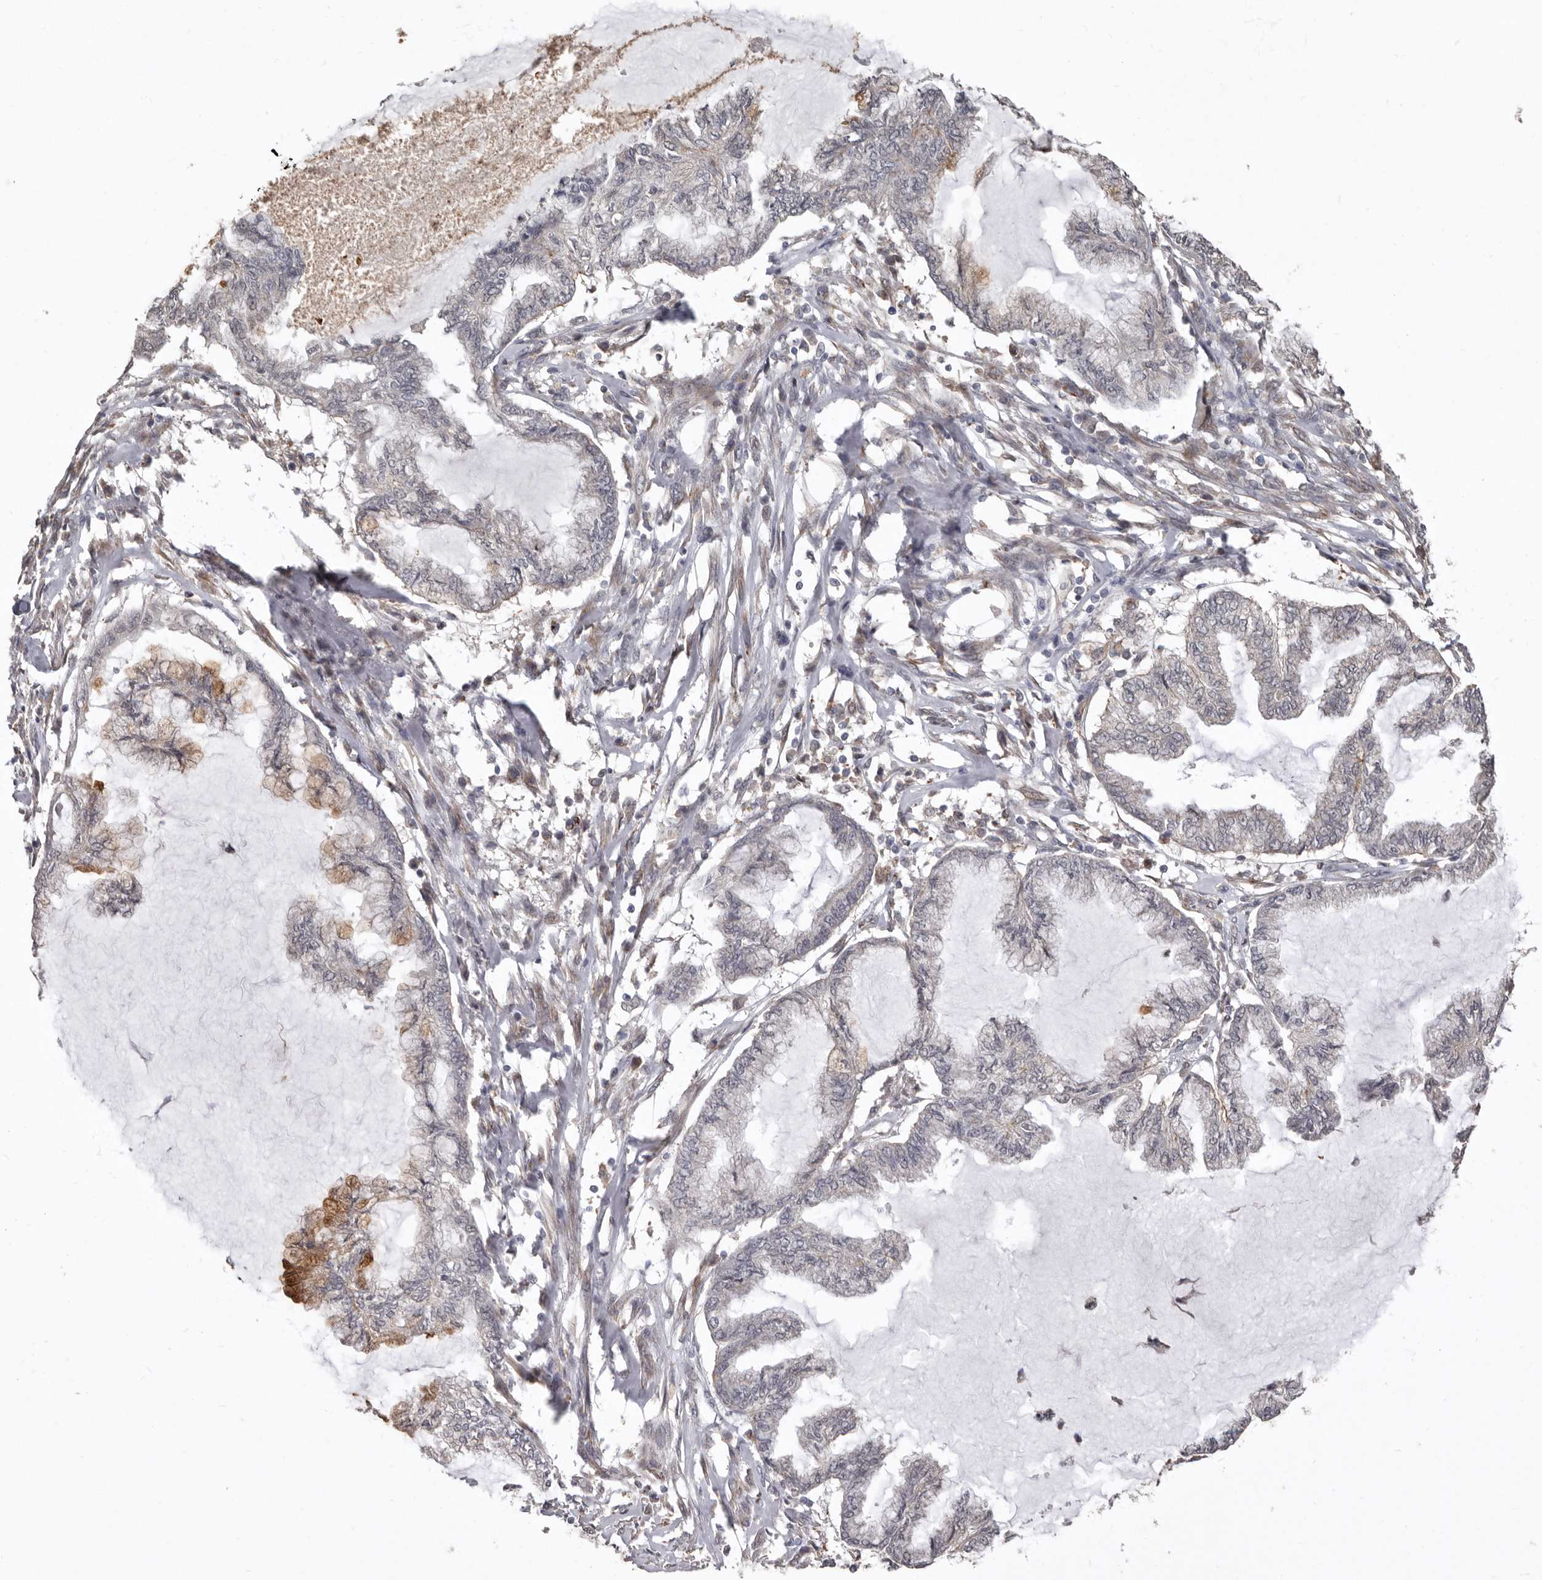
{"staining": {"intensity": "moderate", "quantity": "<25%", "location": "cytoplasmic/membranous"}, "tissue": "endometrial cancer", "cell_type": "Tumor cells", "image_type": "cancer", "snomed": [{"axis": "morphology", "description": "Adenocarcinoma, NOS"}, {"axis": "topography", "description": "Endometrium"}], "caption": "Adenocarcinoma (endometrial) stained for a protein displays moderate cytoplasmic/membranous positivity in tumor cells. Nuclei are stained in blue.", "gene": "LRGUK", "patient": {"sex": "female", "age": 86}}